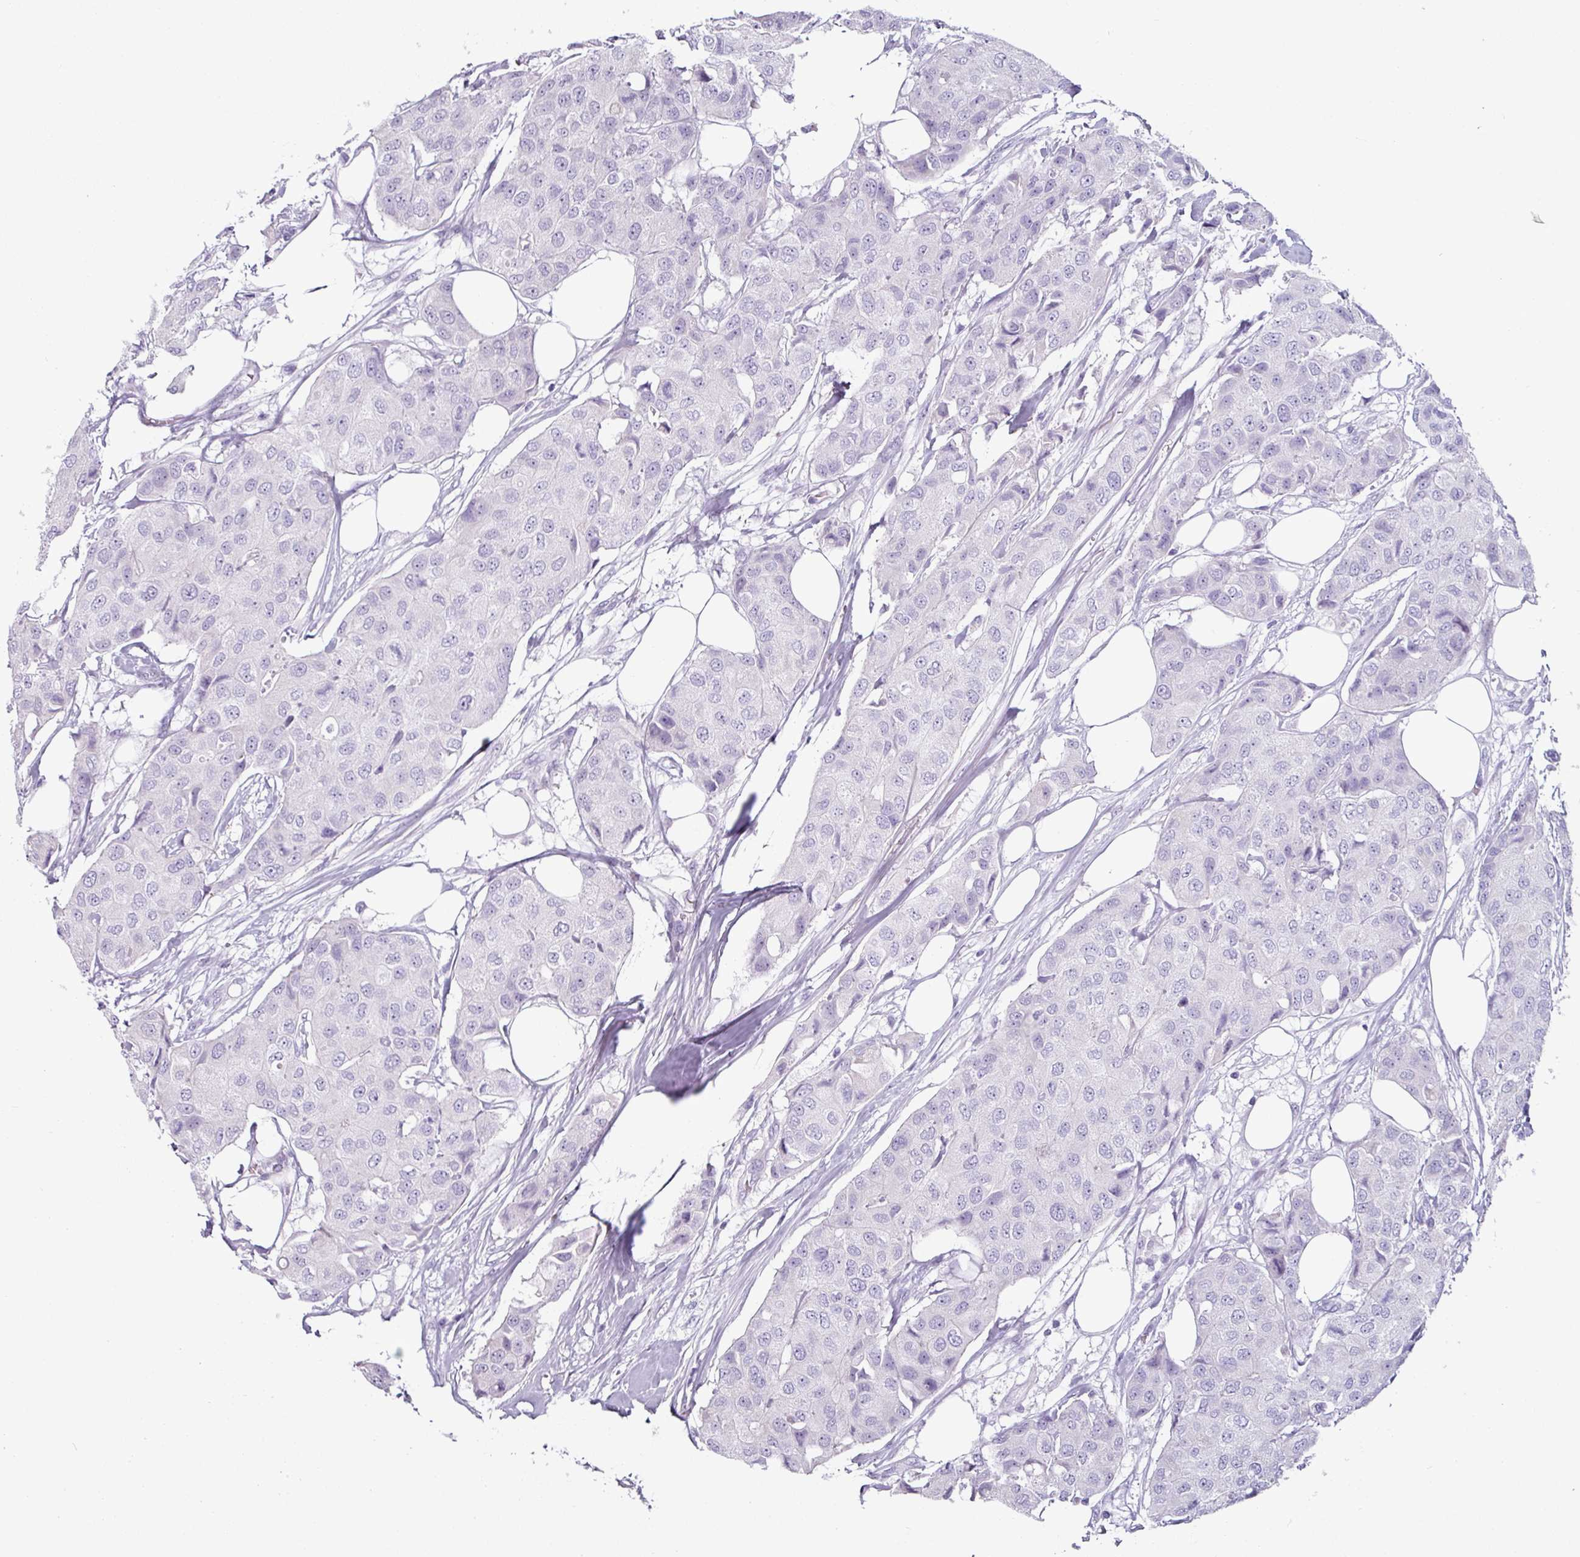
{"staining": {"intensity": "negative", "quantity": "none", "location": "none"}, "tissue": "breast cancer", "cell_type": "Tumor cells", "image_type": "cancer", "snomed": [{"axis": "morphology", "description": "Duct carcinoma"}, {"axis": "topography", "description": "Breast"}], "caption": "Tumor cells are negative for brown protein staining in breast cancer (invasive ductal carcinoma).", "gene": "CLCA1", "patient": {"sex": "female", "age": 80}}